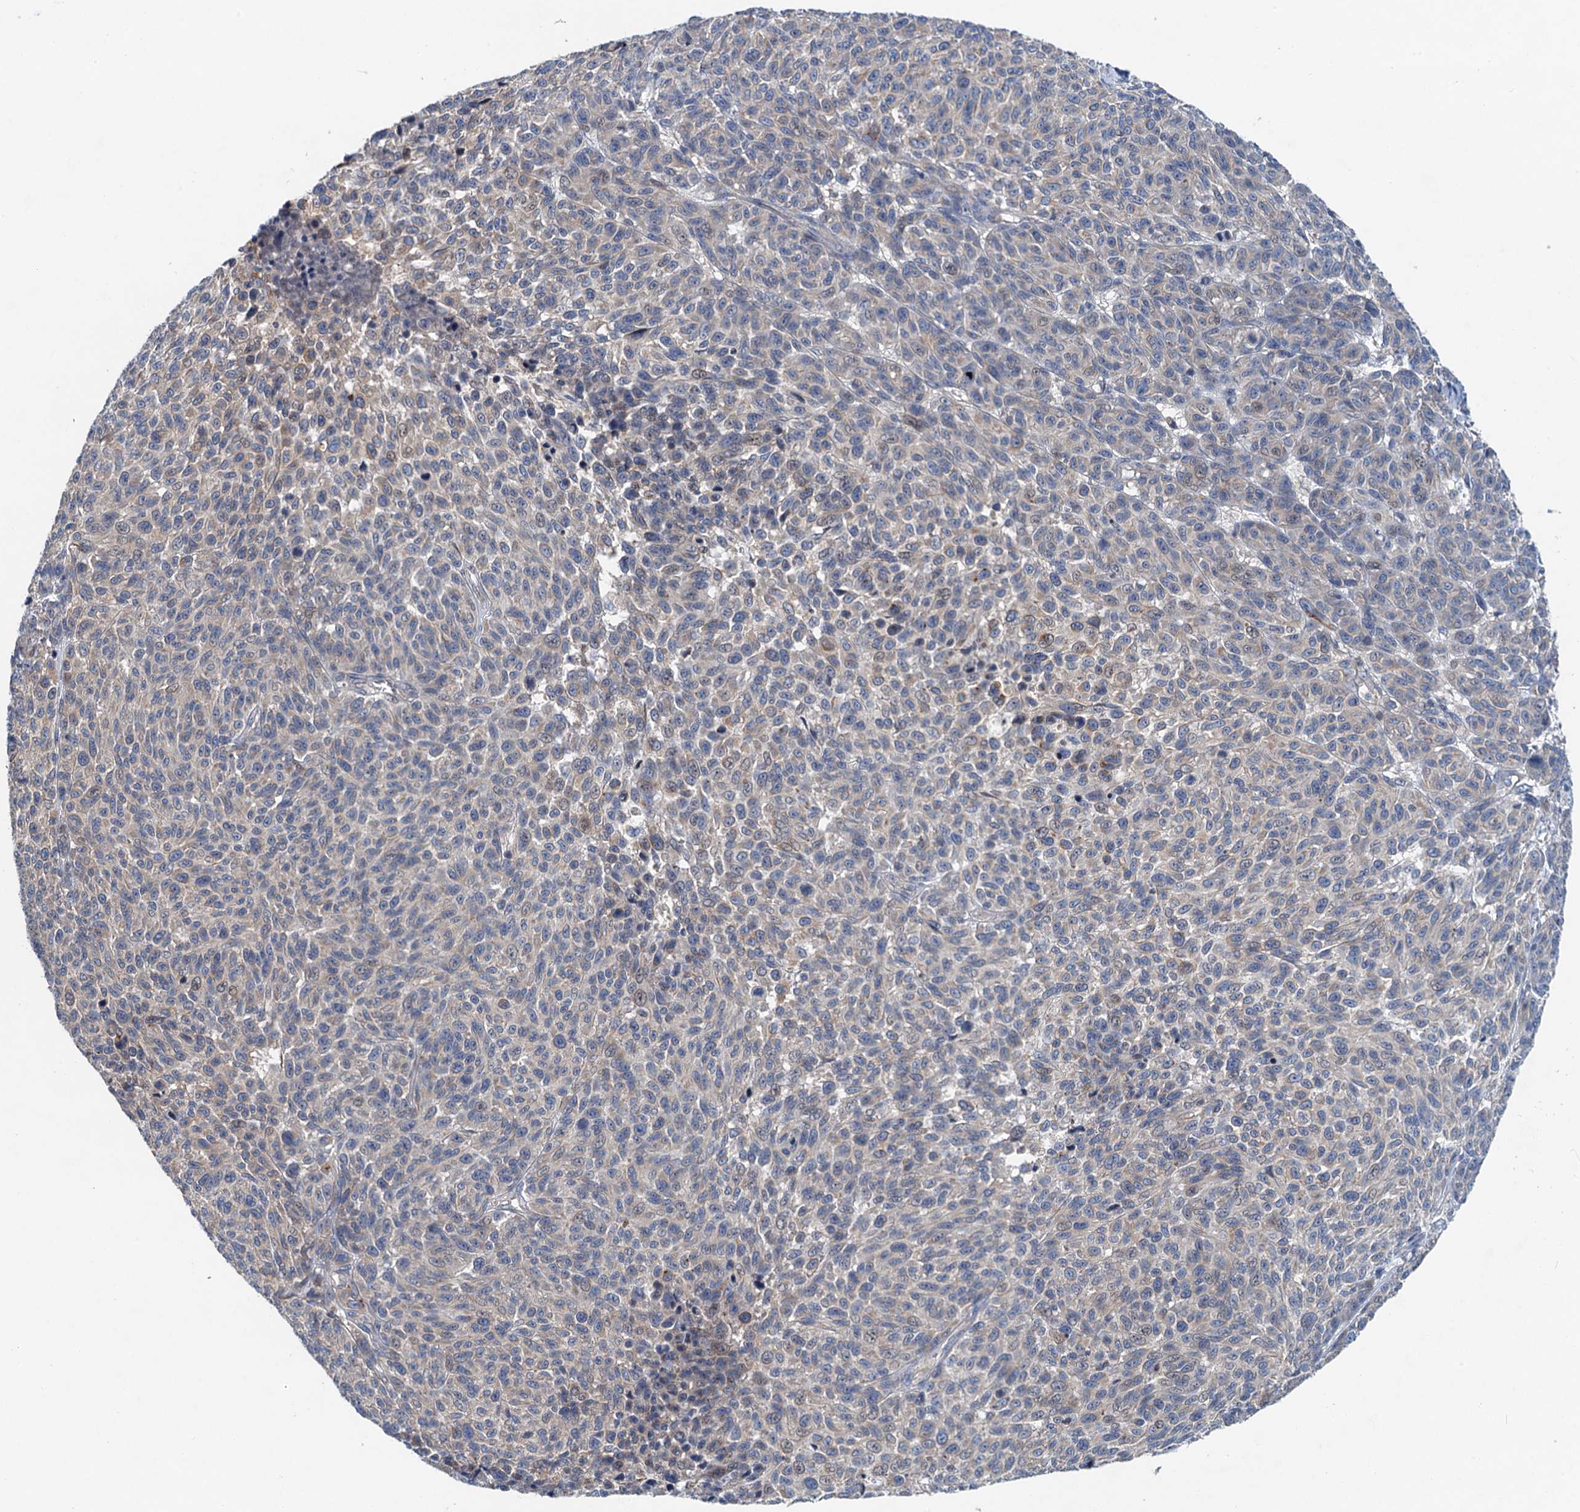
{"staining": {"intensity": "moderate", "quantity": "<25%", "location": "cytoplasmic/membranous"}, "tissue": "melanoma", "cell_type": "Tumor cells", "image_type": "cancer", "snomed": [{"axis": "morphology", "description": "Malignant melanoma, NOS"}, {"axis": "topography", "description": "Skin"}], "caption": "This micrograph demonstrates immunohistochemistry (IHC) staining of malignant melanoma, with low moderate cytoplasmic/membranous staining in approximately <25% of tumor cells.", "gene": "NBEA", "patient": {"sex": "male", "age": 49}}